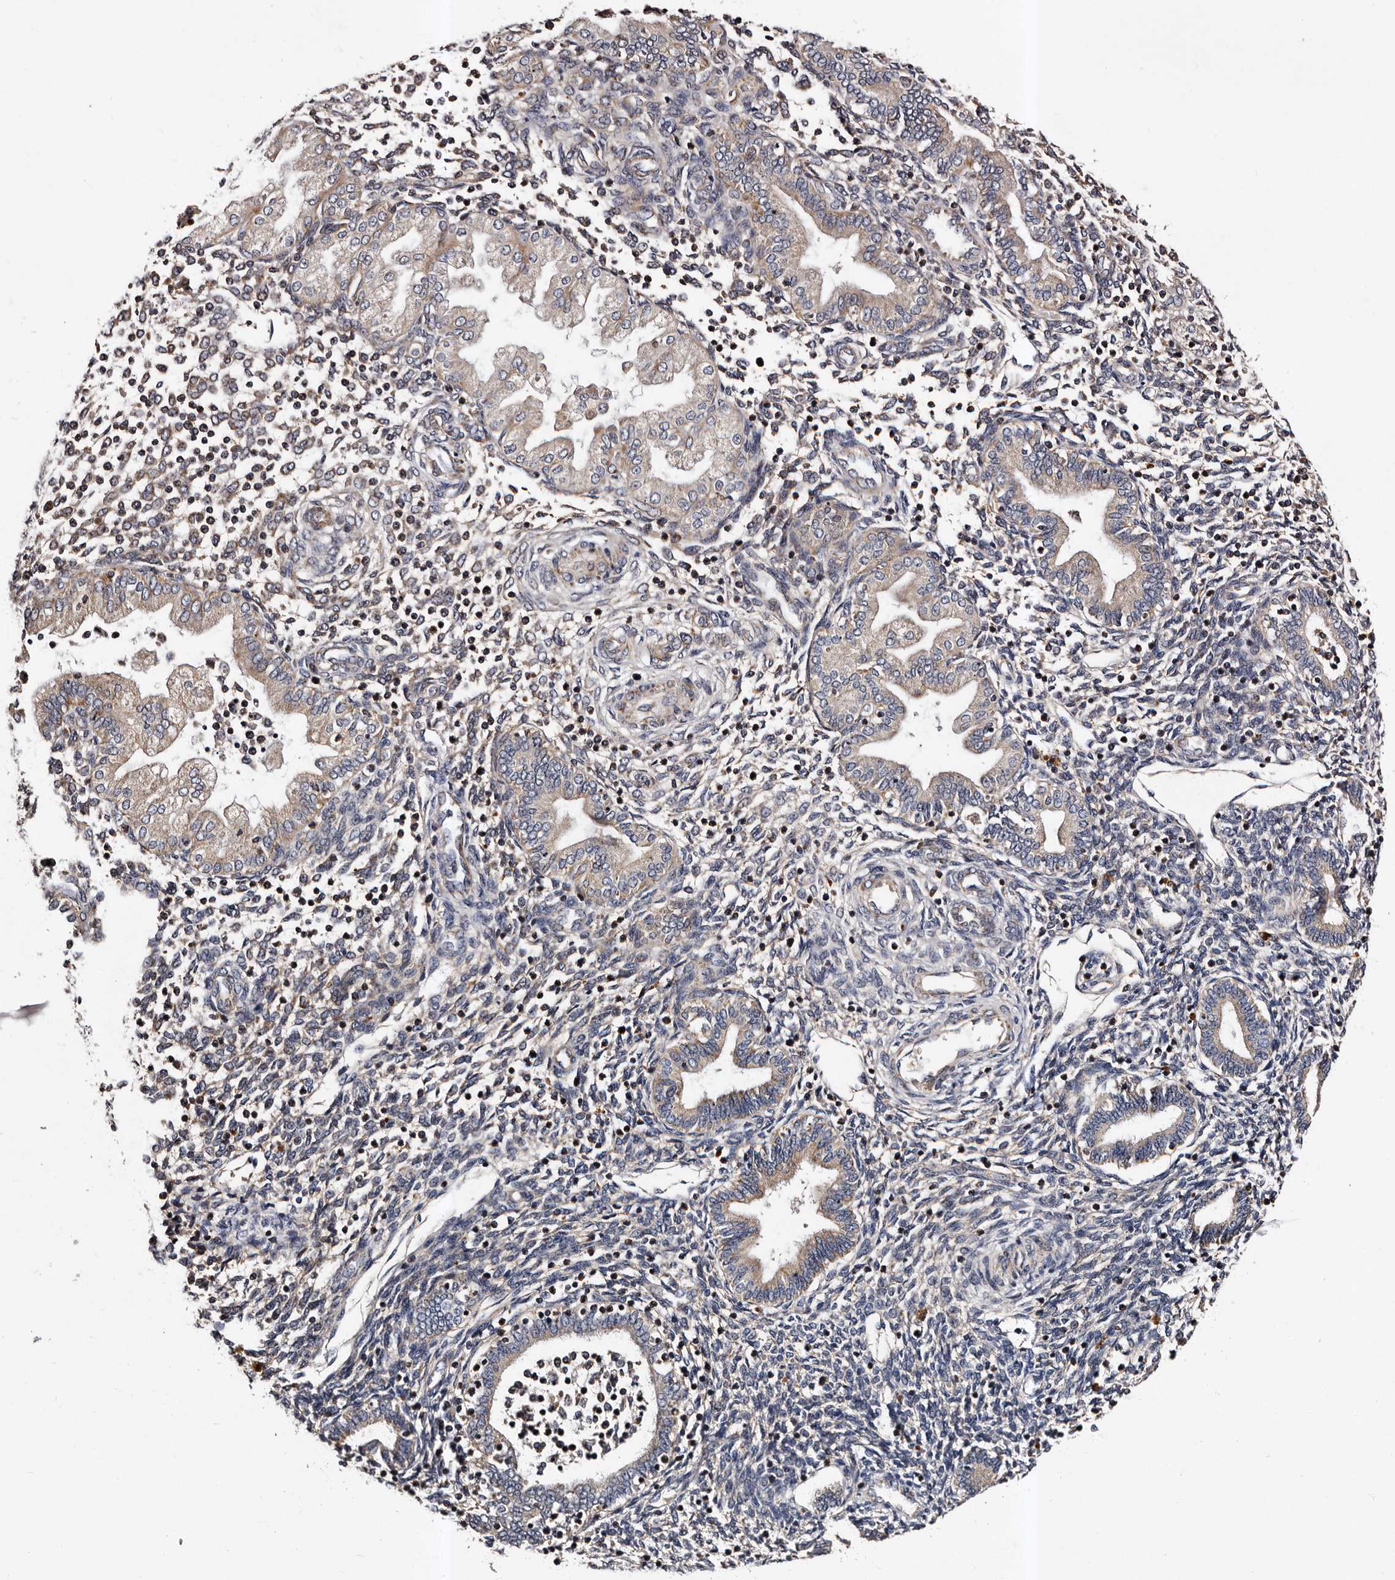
{"staining": {"intensity": "weak", "quantity": "25%-75%", "location": "cytoplasmic/membranous"}, "tissue": "endometrium", "cell_type": "Cells in endometrial stroma", "image_type": "normal", "snomed": [{"axis": "morphology", "description": "Normal tissue, NOS"}, {"axis": "topography", "description": "Endometrium"}], "caption": "Human endometrium stained for a protein (brown) exhibits weak cytoplasmic/membranous positive staining in about 25%-75% of cells in endometrial stroma.", "gene": "ADCK5", "patient": {"sex": "female", "age": 53}}